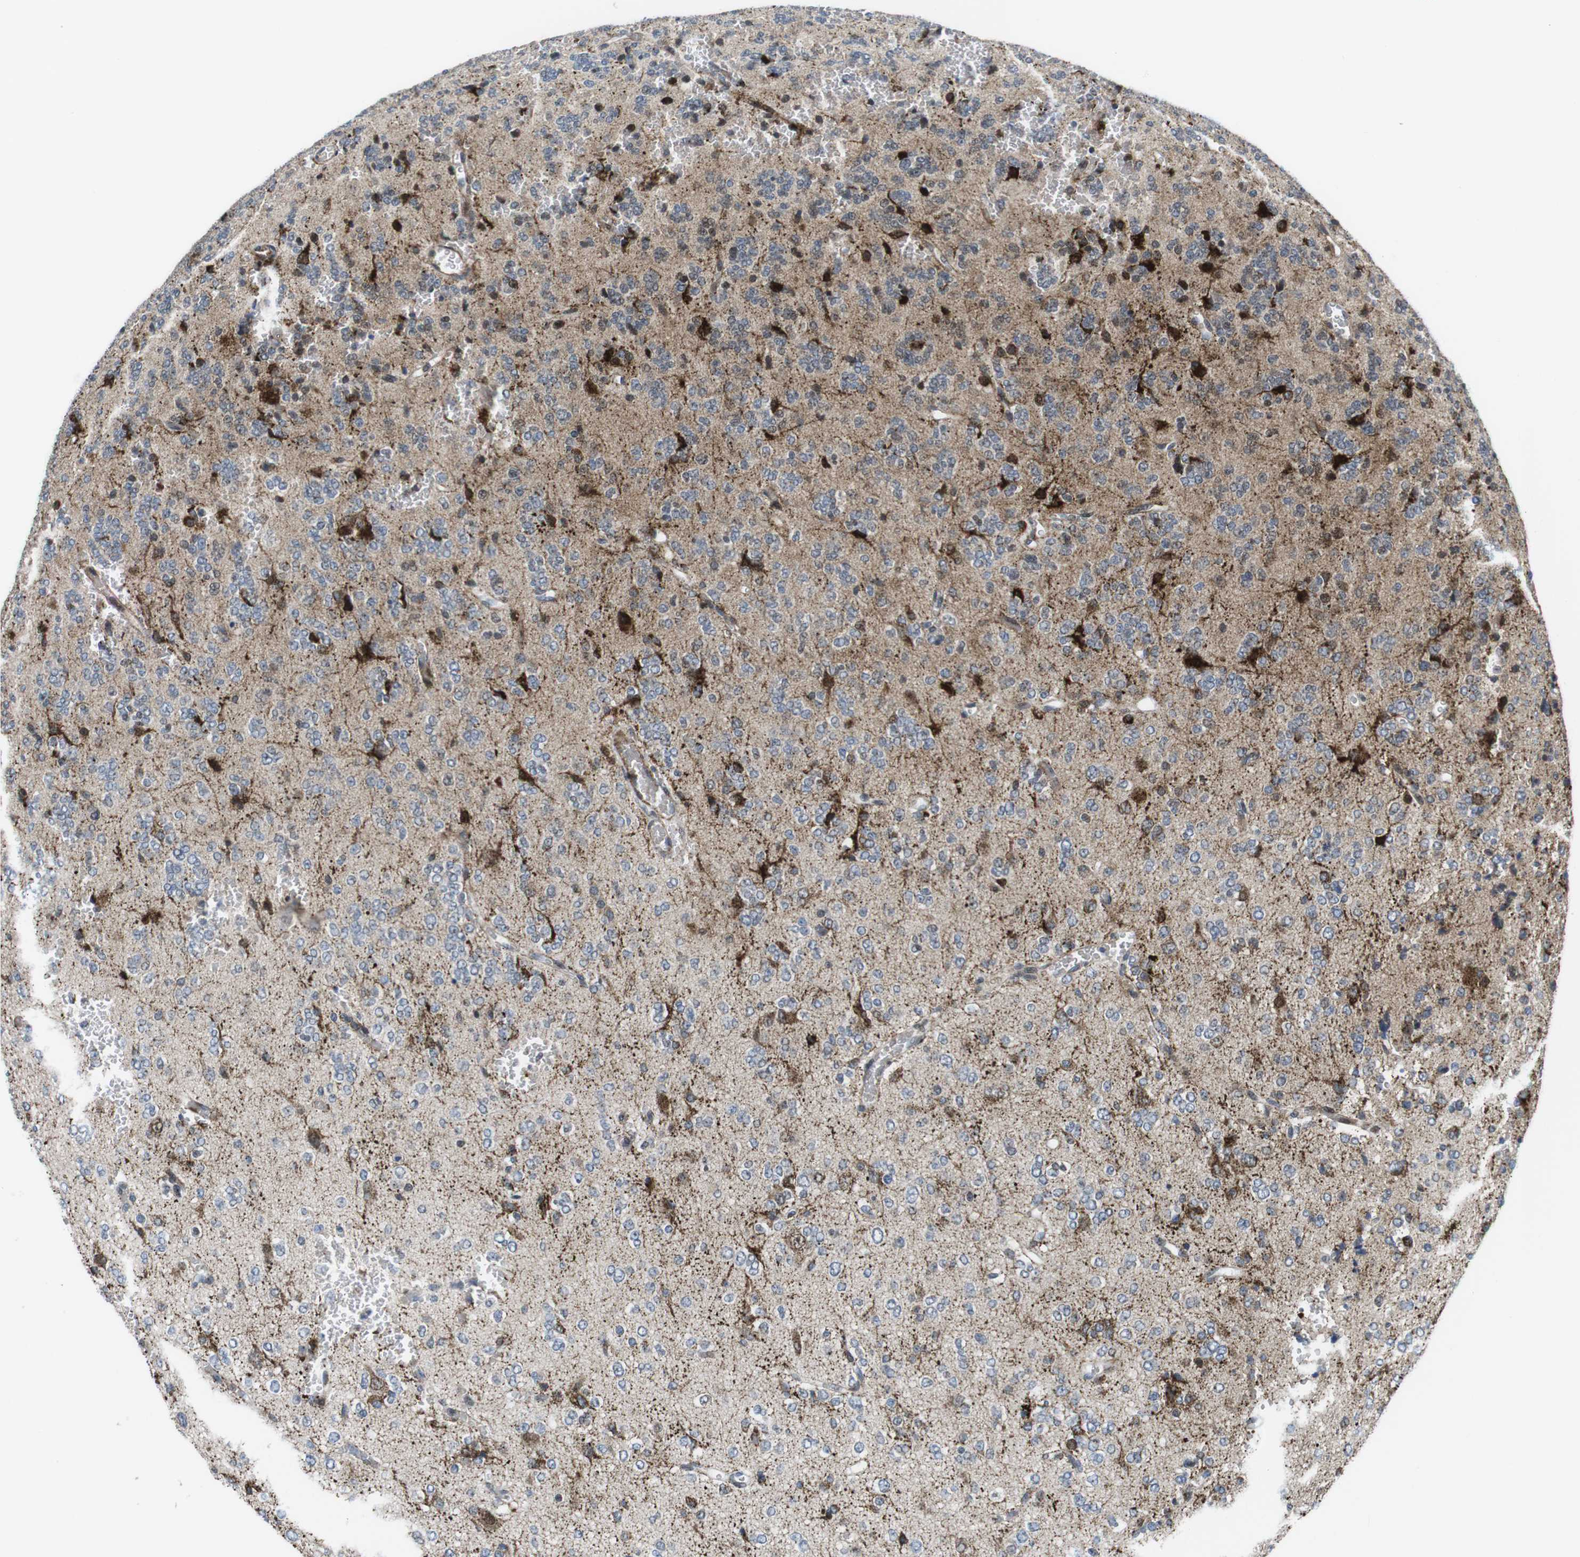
{"staining": {"intensity": "moderate", "quantity": "<25%", "location": "cytoplasmic/membranous"}, "tissue": "glioma", "cell_type": "Tumor cells", "image_type": "cancer", "snomed": [{"axis": "morphology", "description": "Glioma, malignant, Low grade"}, {"axis": "topography", "description": "Brain"}], "caption": "Malignant glioma (low-grade) stained for a protein (brown) demonstrates moderate cytoplasmic/membranous positive expression in about <25% of tumor cells.", "gene": "CUL7", "patient": {"sex": "male", "age": 38}}